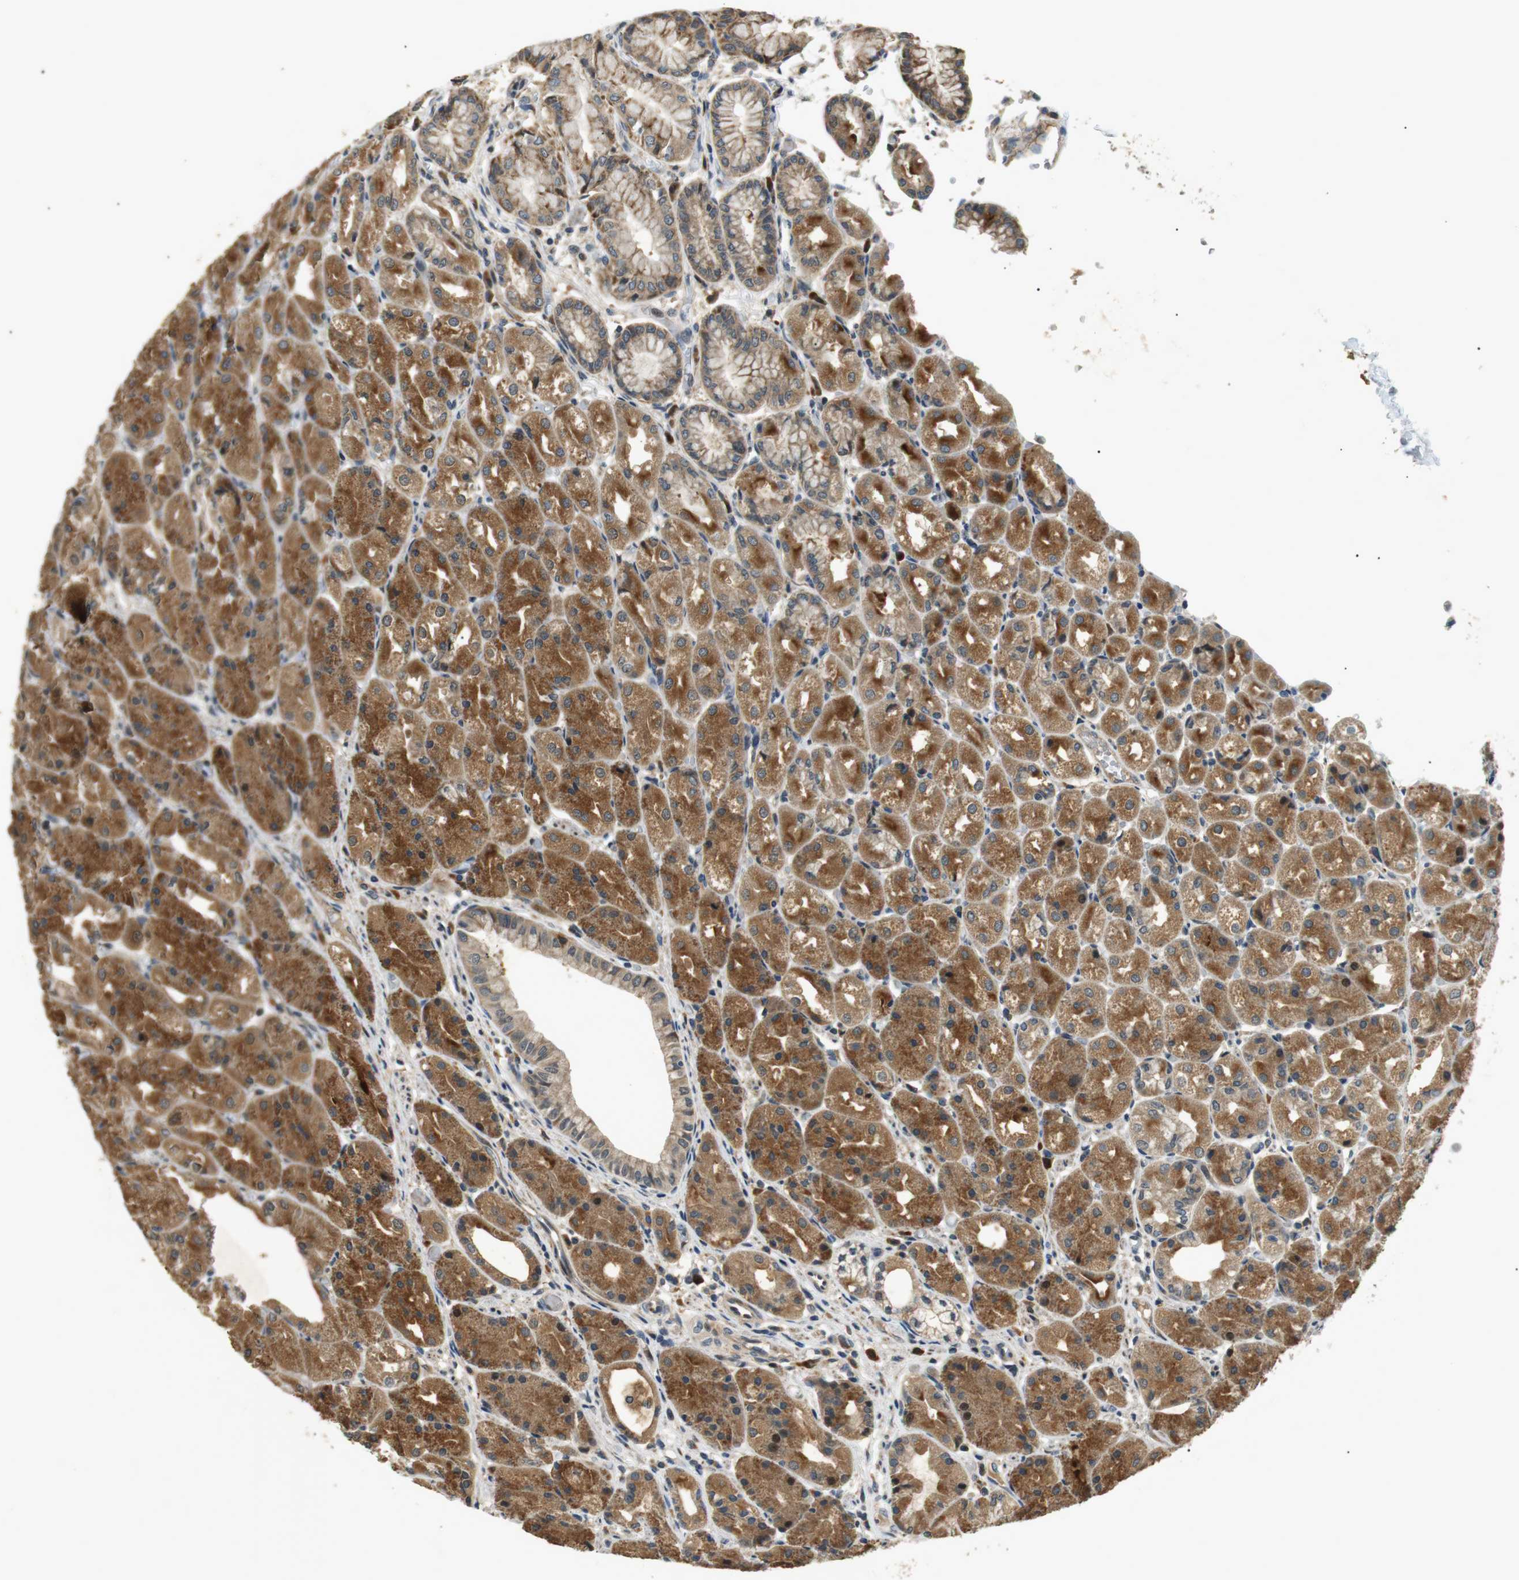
{"staining": {"intensity": "moderate", "quantity": ">75%", "location": "cytoplasmic/membranous"}, "tissue": "stomach", "cell_type": "Glandular cells", "image_type": "normal", "snomed": [{"axis": "morphology", "description": "Normal tissue, NOS"}, {"axis": "topography", "description": "Stomach, upper"}], "caption": "Immunohistochemistry staining of unremarkable stomach, which reveals medium levels of moderate cytoplasmic/membranous positivity in about >75% of glandular cells indicating moderate cytoplasmic/membranous protein expression. The staining was performed using DAB (3,3'-diaminobenzidine) (brown) for protein detection and nuclei were counterstained in hematoxylin (blue).", "gene": "HSPA13", "patient": {"sex": "male", "age": 72}}